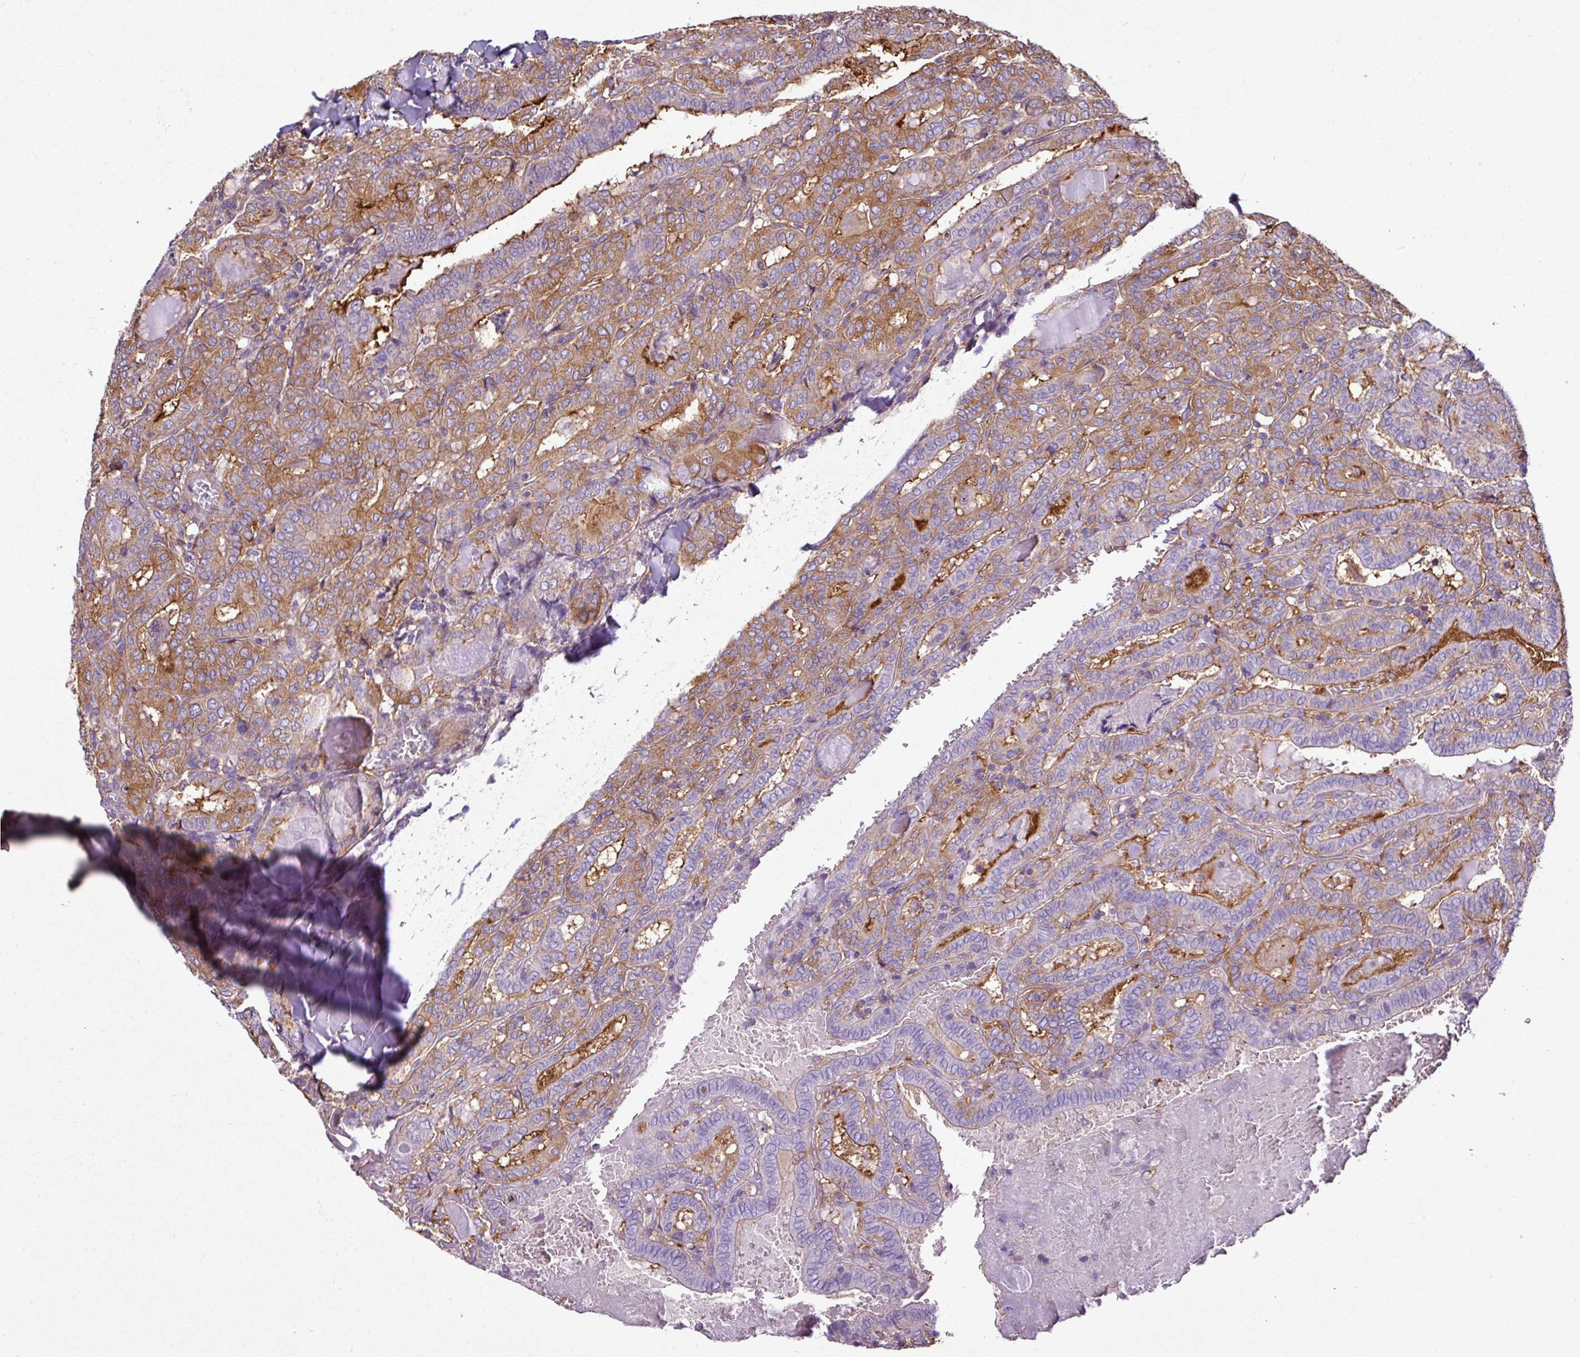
{"staining": {"intensity": "moderate", "quantity": "25%-75%", "location": "cytoplasmic/membranous"}, "tissue": "thyroid cancer", "cell_type": "Tumor cells", "image_type": "cancer", "snomed": [{"axis": "morphology", "description": "Papillary adenocarcinoma, NOS"}, {"axis": "topography", "description": "Thyroid gland"}], "caption": "A high-resolution photomicrograph shows immunohistochemistry (IHC) staining of thyroid papillary adenocarcinoma, which exhibits moderate cytoplasmic/membranous positivity in approximately 25%-75% of tumor cells. (brown staining indicates protein expression, while blue staining denotes nuclei).", "gene": "XNDC1N", "patient": {"sex": "female", "age": 72}}